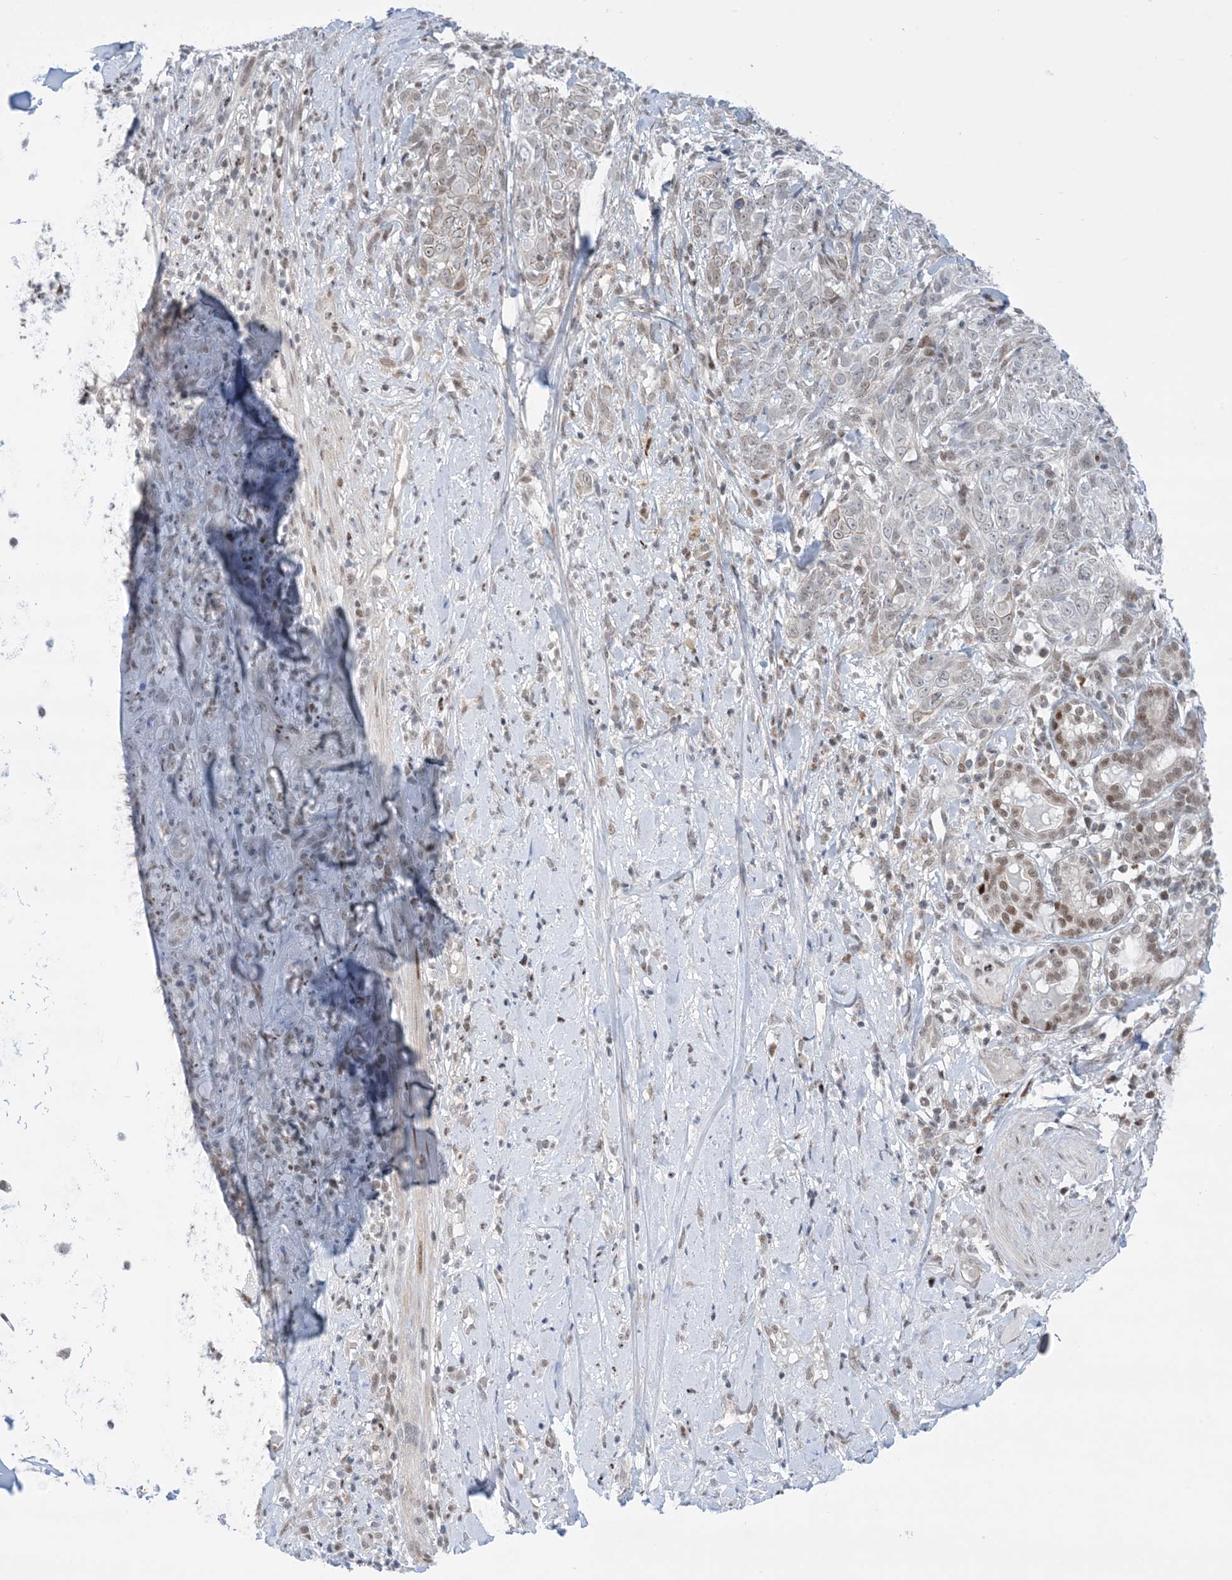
{"staining": {"intensity": "strong", "quantity": ">75%", "location": "nuclear"}, "tissue": "adipose tissue", "cell_type": "Adipocytes", "image_type": "normal", "snomed": [{"axis": "morphology", "description": "Normal tissue, NOS"}, {"axis": "morphology", "description": "Basal cell carcinoma"}, {"axis": "topography", "description": "Cartilage tissue"}, {"axis": "topography", "description": "Nasopharynx"}, {"axis": "topography", "description": "Oral tissue"}], "caption": "Adipocytes exhibit strong nuclear expression in approximately >75% of cells in normal adipose tissue.", "gene": "TFPT", "patient": {"sex": "female", "age": 77}}